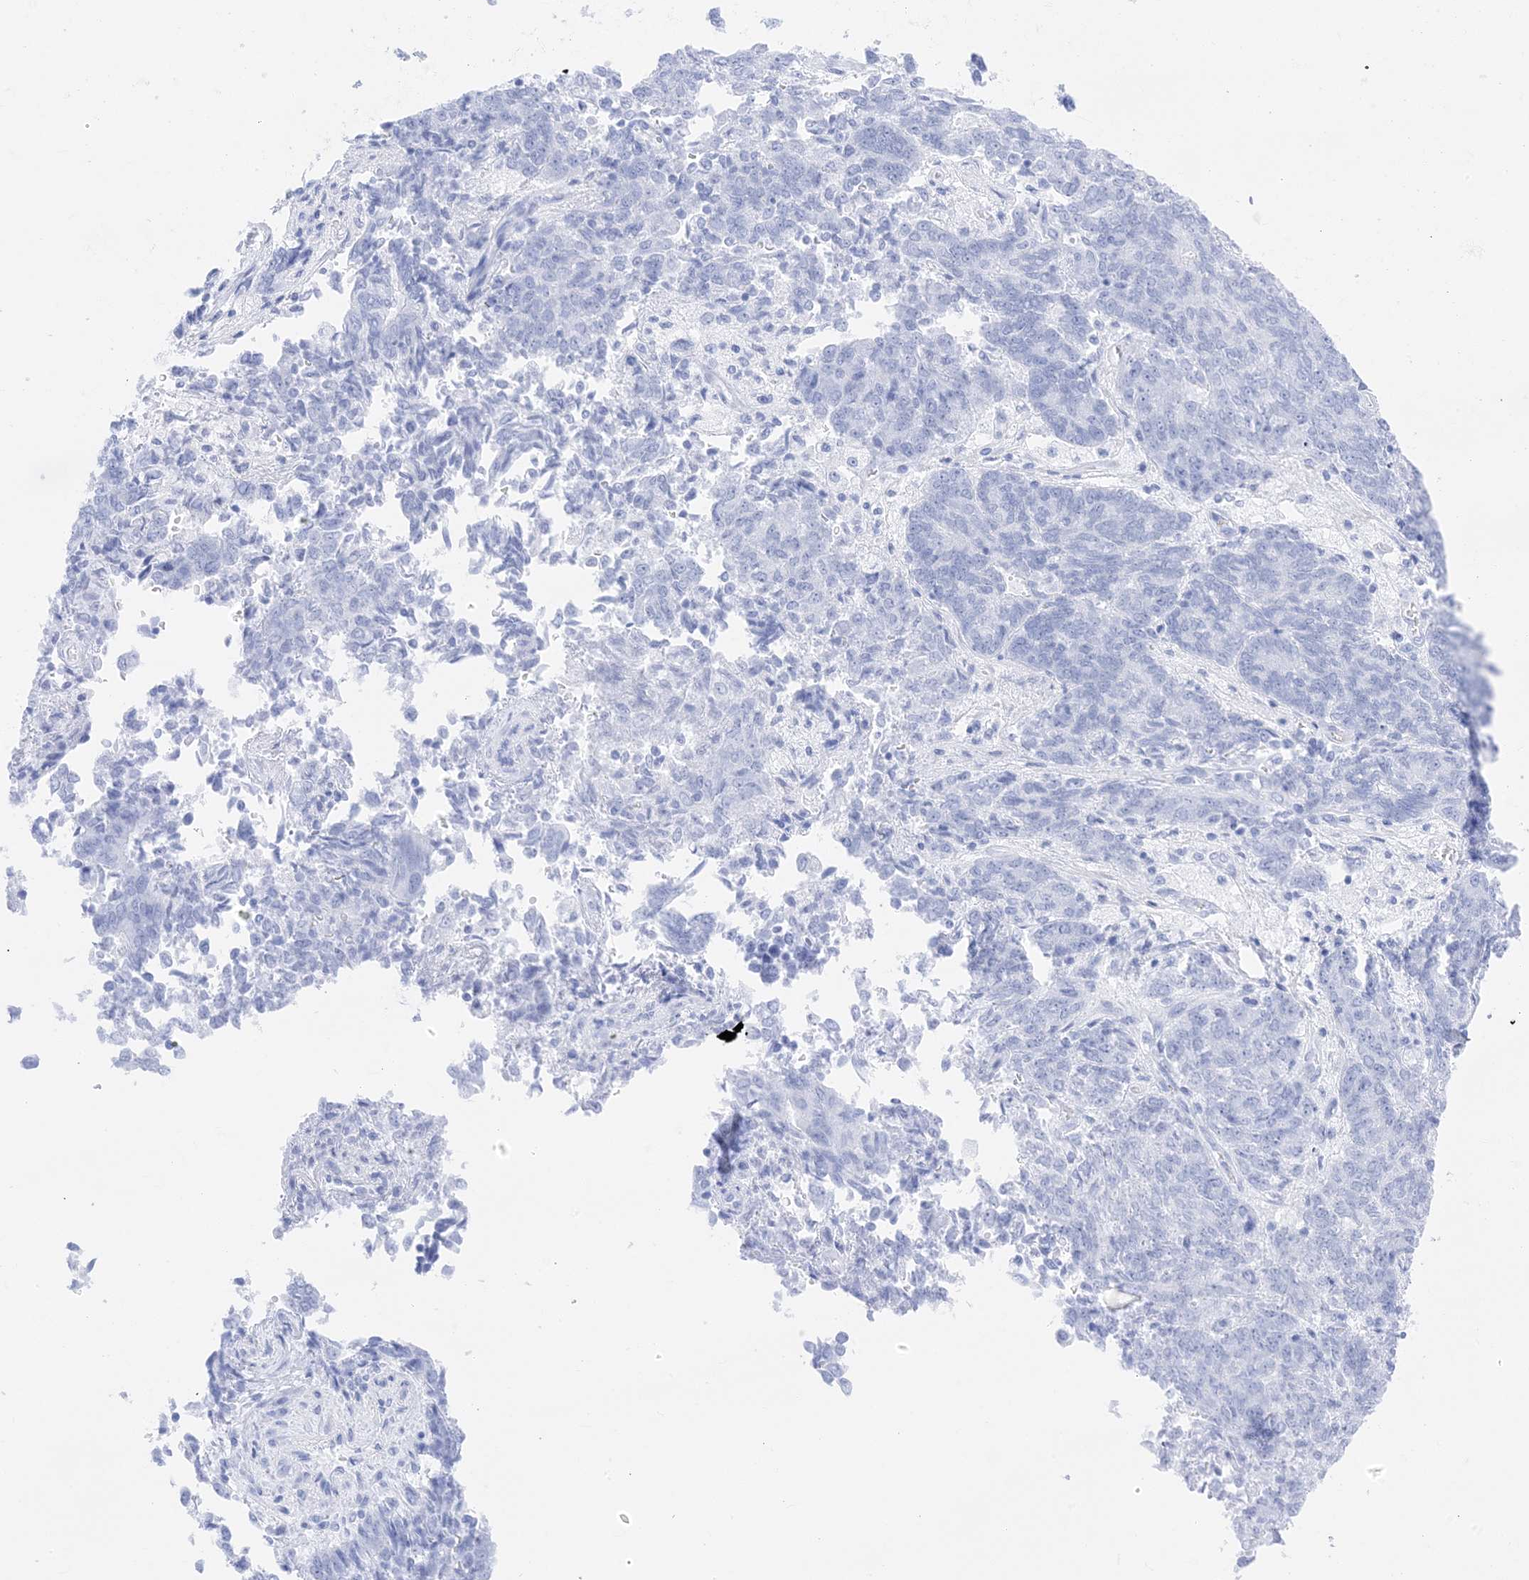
{"staining": {"intensity": "negative", "quantity": "none", "location": "none"}, "tissue": "endometrial cancer", "cell_type": "Tumor cells", "image_type": "cancer", "snomed": [{"axis": "morphology", "description": "Adenocarcinoma, NOS"}, {"axis": "topography", "description": "Endometrium"}], "caption": "Tumor cells show no significant staining in endometrial cancer.", "gene": "MUC17", "patient": {"sex": "female", "age": 80}}